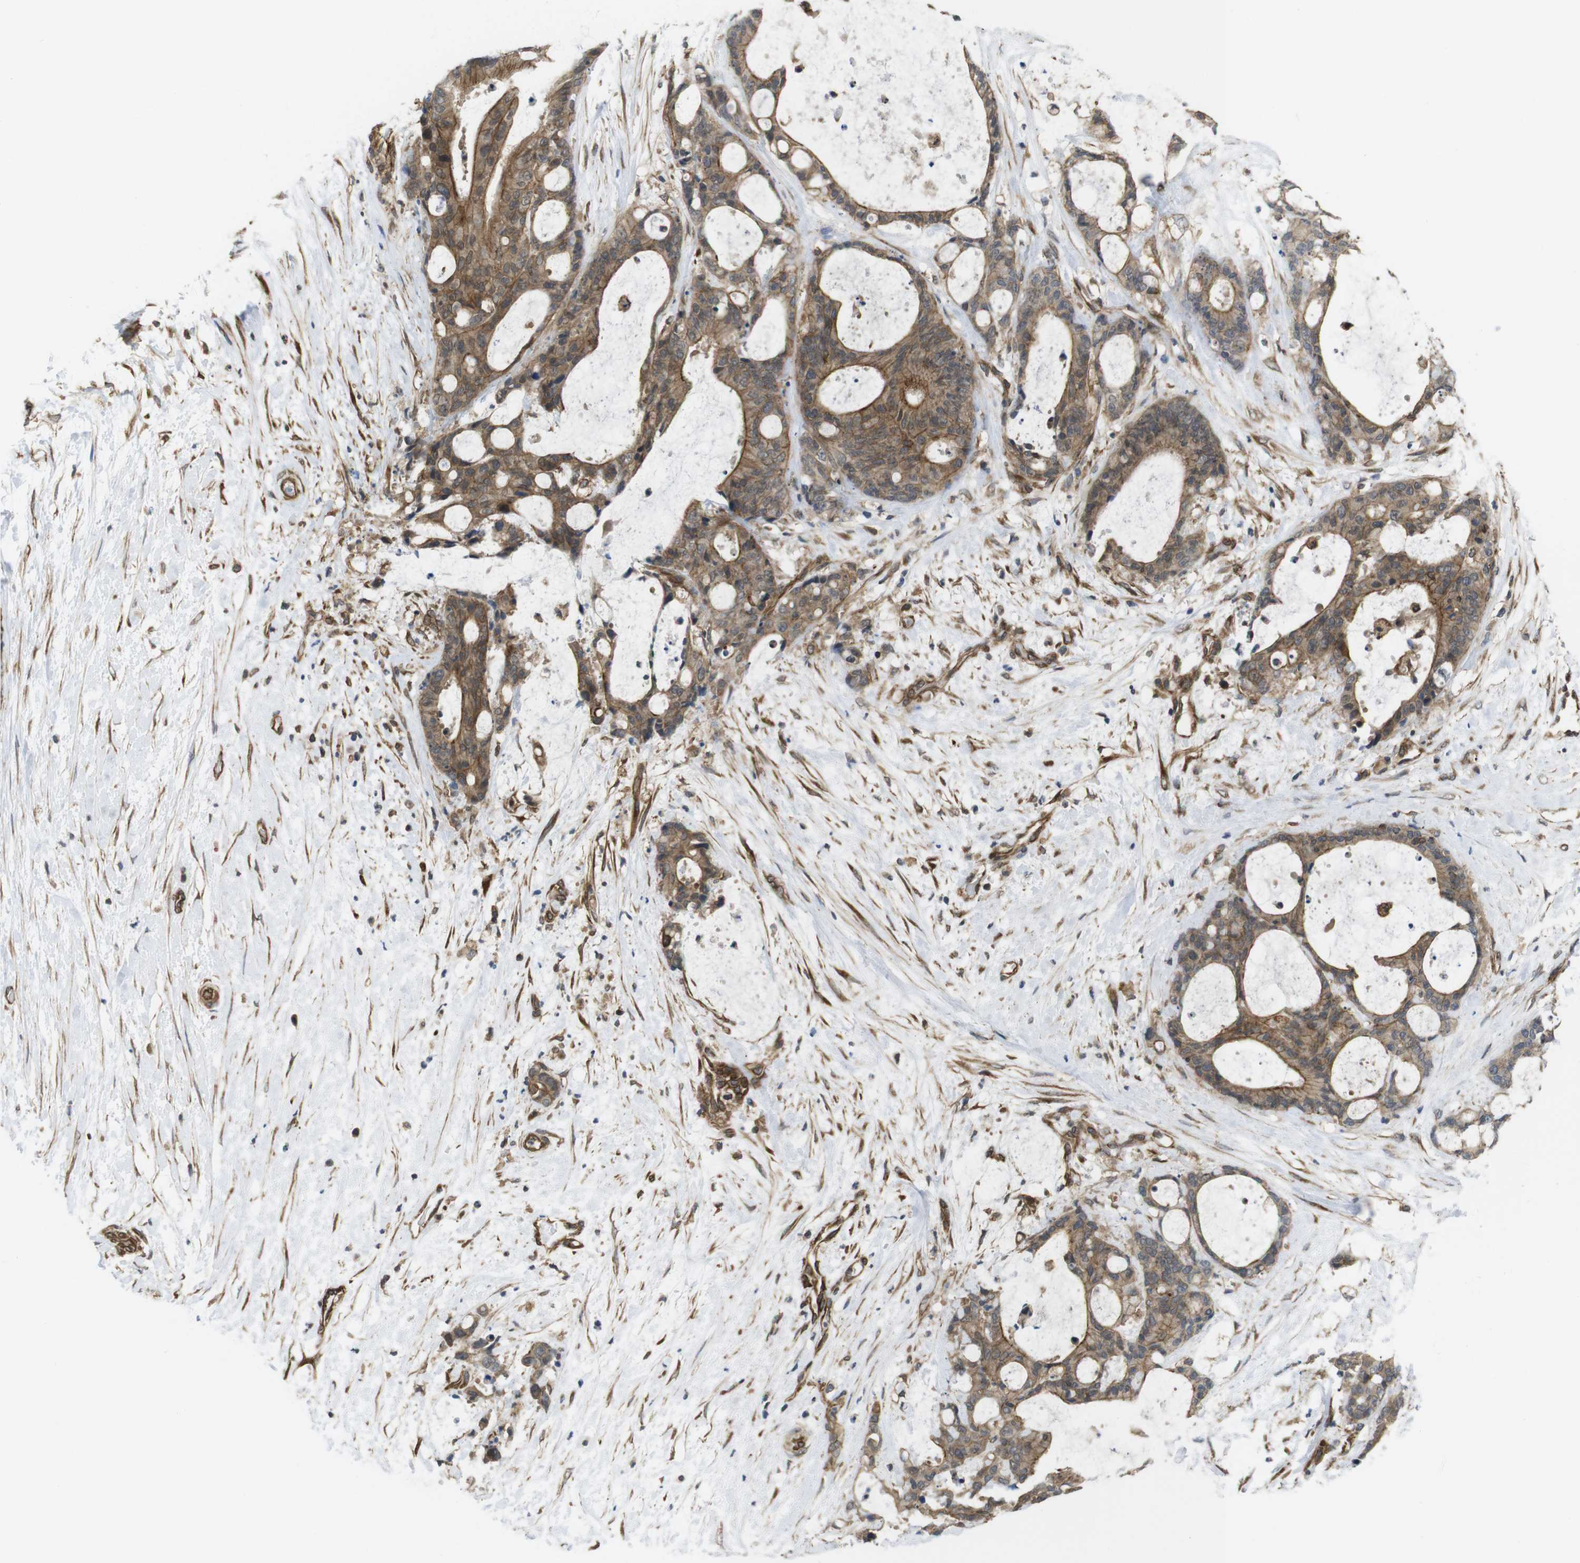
{"staining": {"intensity": "moderate", "quantity": ">75%", "location": "cytoplasmic/membranous"}, "tissue": "liver cancer", "cell_type": "Tumor cells", "image_type": "cancer", "snomed": [{"axis": "morphology", "description": "Cholangiocarcinoma"}, {"axis": "topography", "description": "Liver"}], "caption": "Liver cholangiocarcinoma stained with a protein marker demonstrates moderate staining in tumor cells.", "gene": "ZDHHC5", "patient": {"sex": "female", "age": 73}}